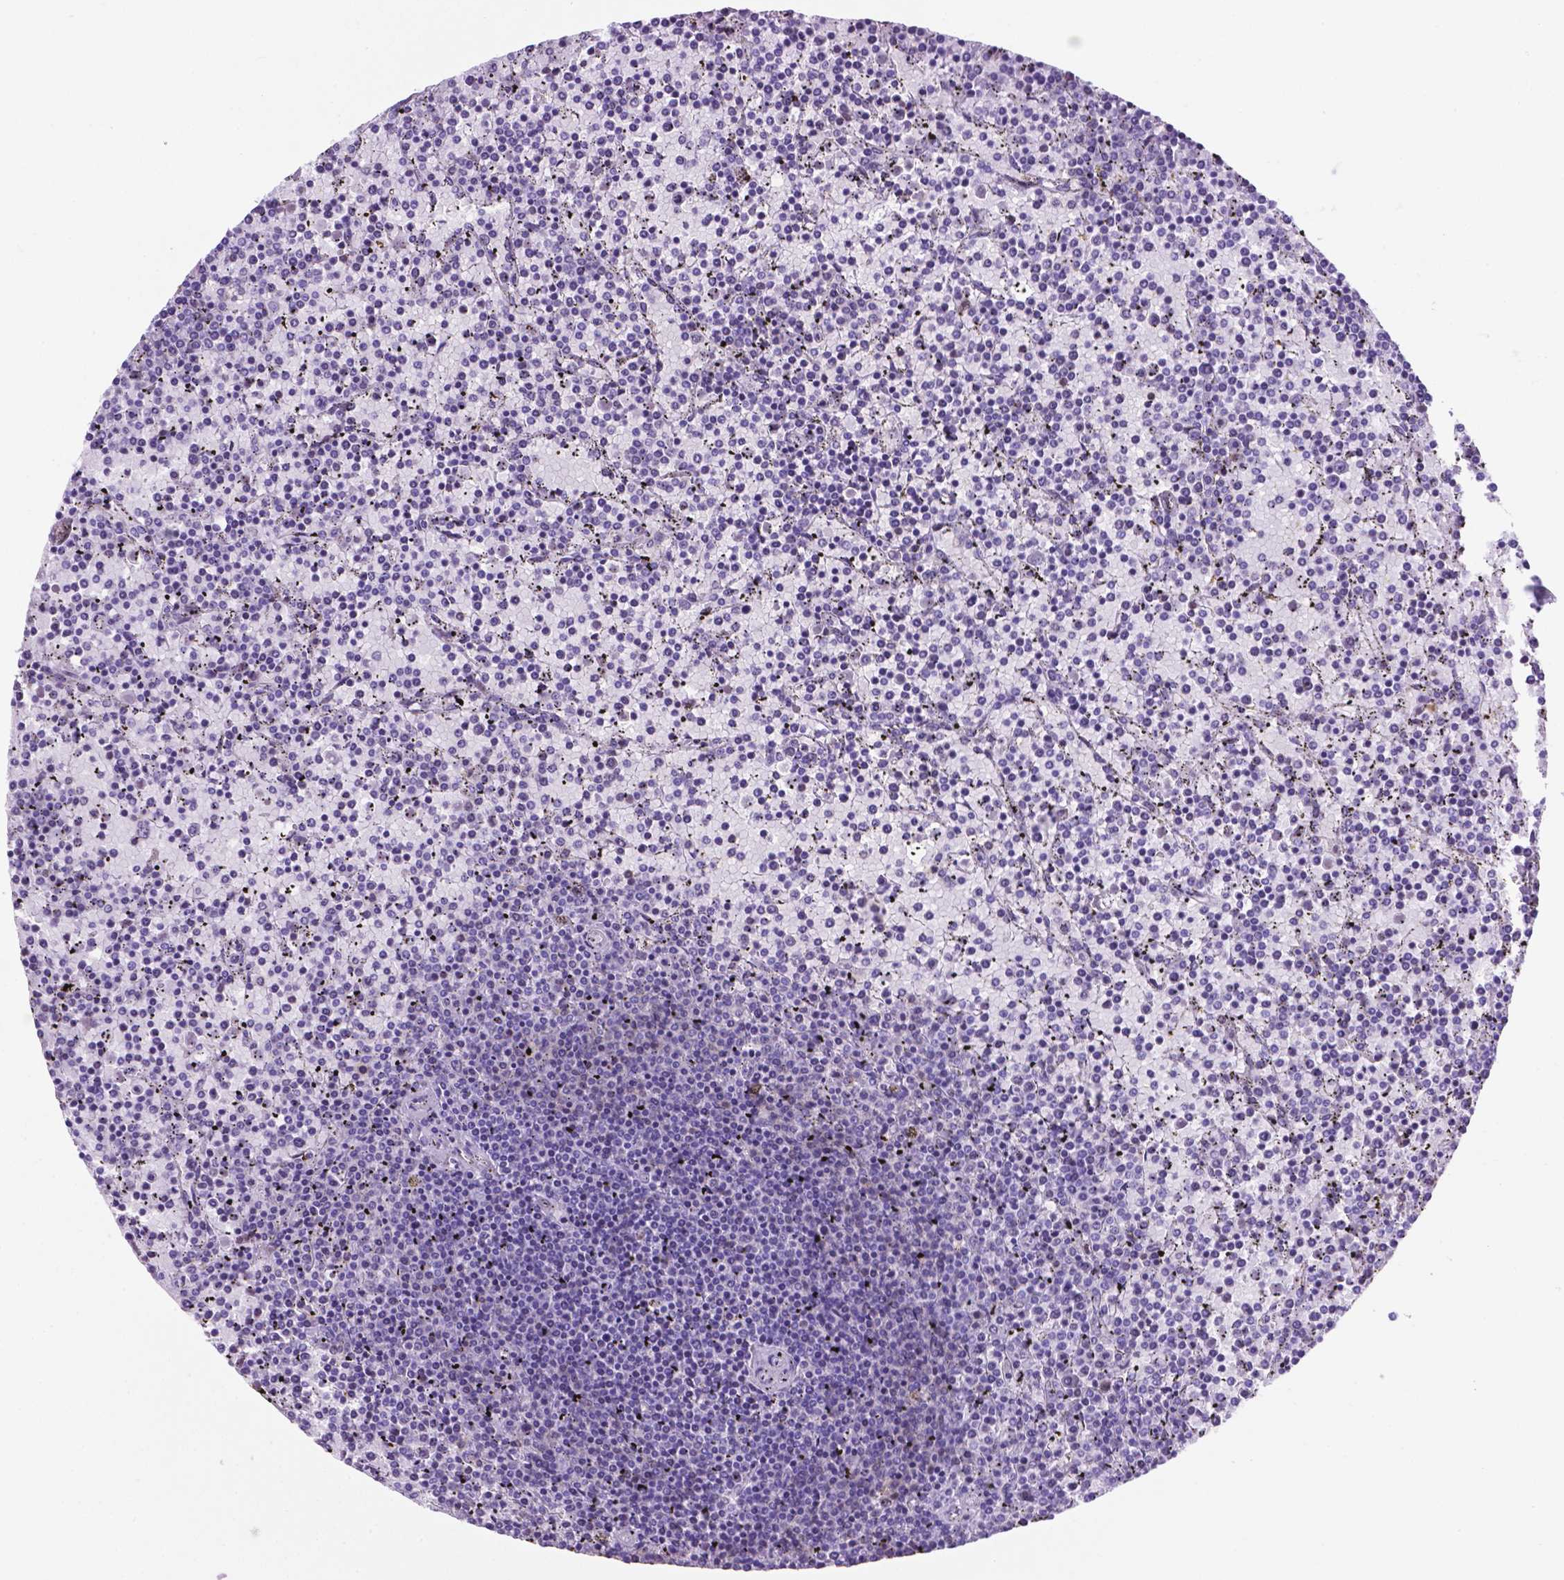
{"staining": {"intensity": "negative", "quantity": "none", "location": "none"}, "tissue": "lymphoma", "cell_type": "Tumor cells", "image_type": "cancer", "snomed": [{"axis": "morphology", "description": "Malignant lymphoma, non-Hodgkin's type, Low grade"}, {"axis": "topography", "description": "Spleen"}], "caption": "This is an IHC histopathology image of human low-grade malignant lymphoma, non-Hodgkin's type. There is no staining in tumor cells.", "gene": "C17orf107", "patient": {"sex": "female", "age": 77}}